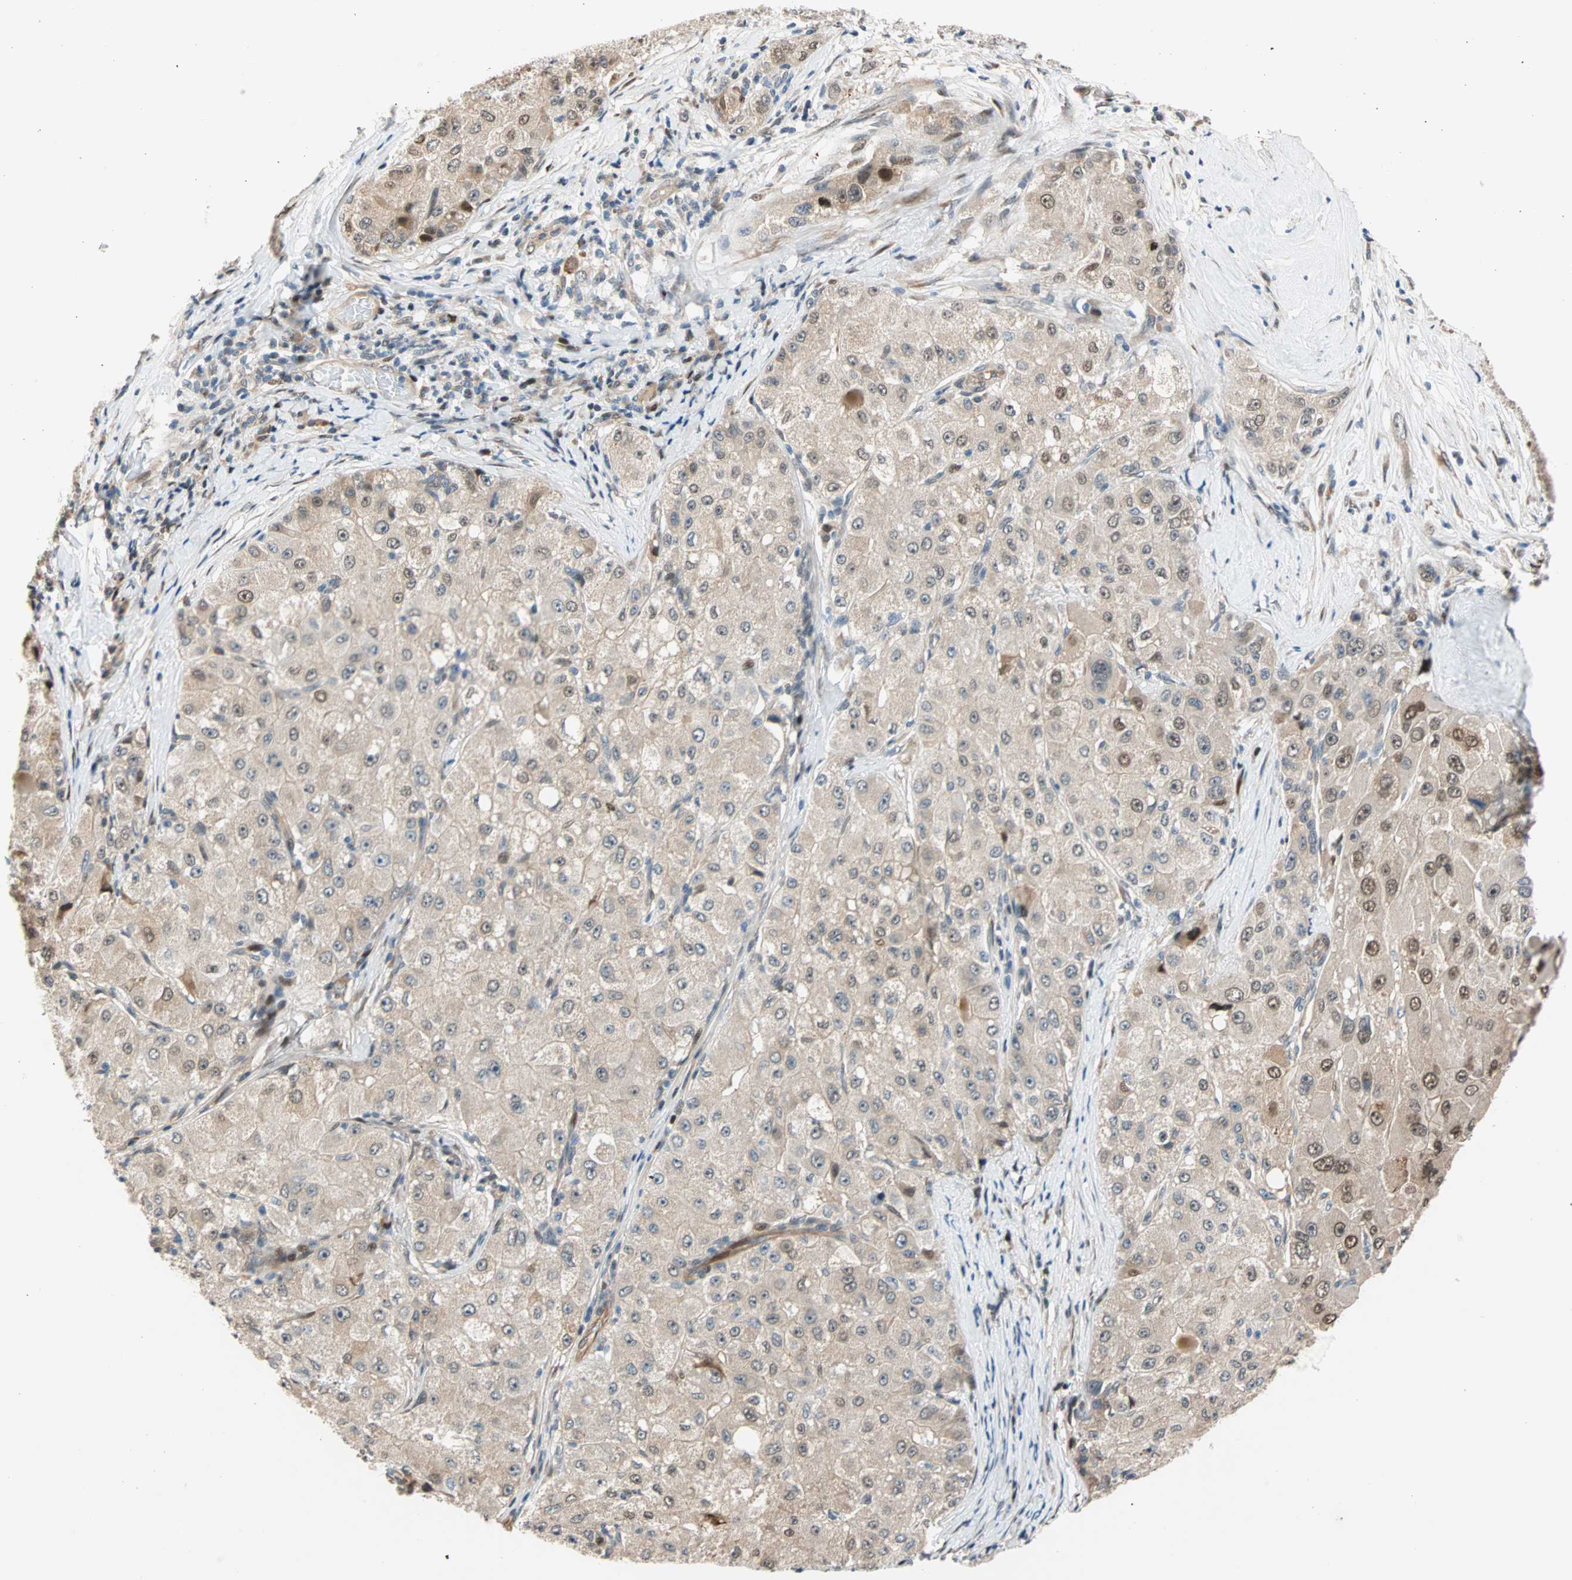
{"staining": {"intensity": "weak", "quantity": "25%-75%", "location": "cytoplasmic/membranous,nuclear"}, "tissue": "liver cancer", "cell_type": "Tumor cells", "image_type": "cancer", "snomed": [{"axis": "morphology", "description": "Carcinoma, Hepatocellular, NOS"}, {"axis": "topography", "description": "Liver"}], "caption": "High-power microscopy captured an immunohistochemistry photomicrograph of liver hepatocellular carcinoma, revealing weak cytoplasmic/membranous and nuclear staining in about 25%-75% of tumor cells.", "gene": "HECW1", "patient": {"sex": "male", "age": 80}}